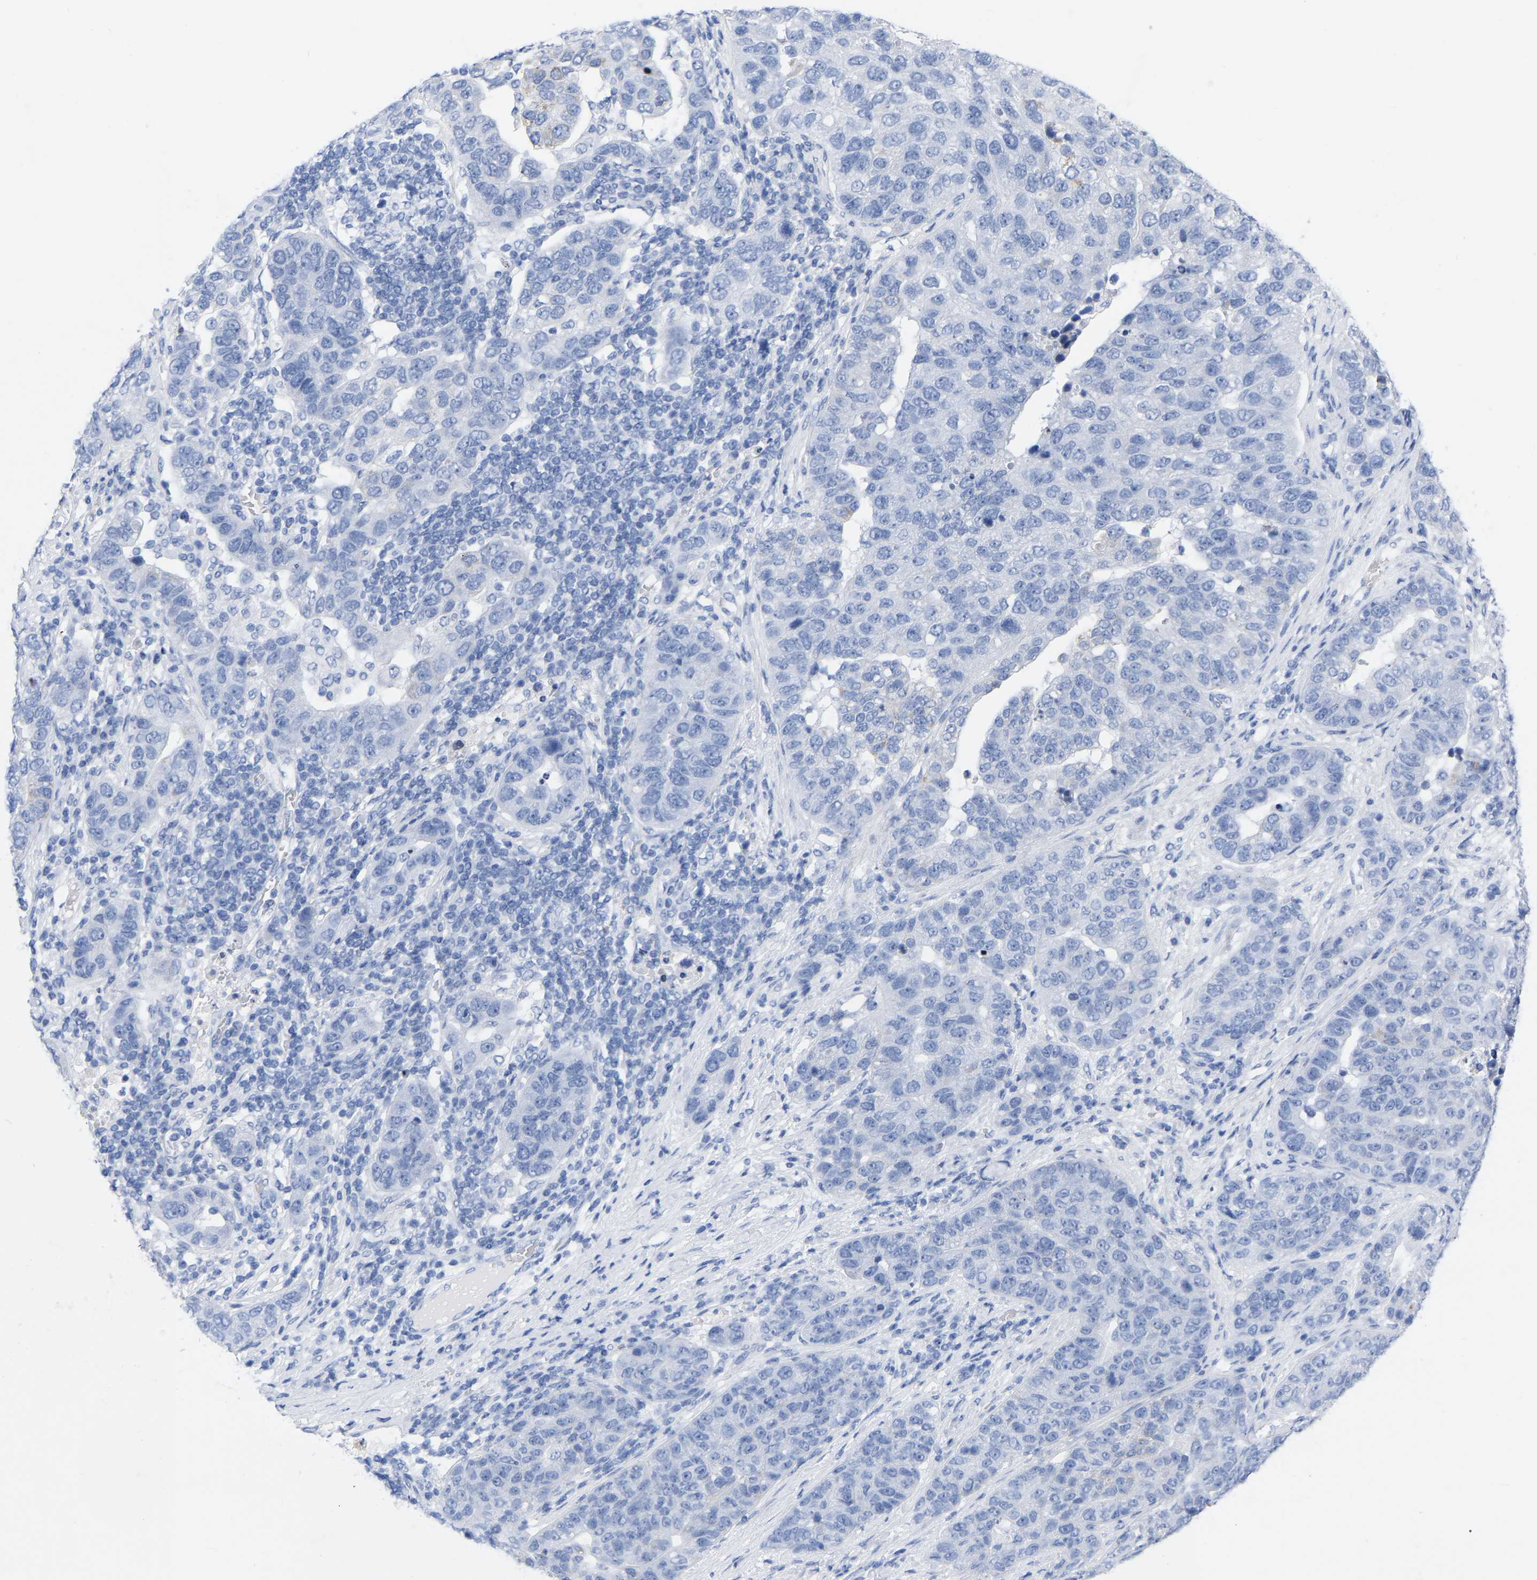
{"staining": {"intensity": "negative", "quantity": "none", "location": "none"}, "tissue": "pancreatic cancer", "cell_type": "Tumor cells", "image_type": "cancer", "snomed": [{"axis": "morphology", "description": "Adenocarcinoma, NOS"}, {"axis": "topography", "description": "Pancreas"}], "caption": "Human pancreatic cancer (adenocarcinoma) stained for a protein using immunohistochemistry (IHC) reveals no positivity in tumor cells.", "gene": "ZNF629", "patient": {"sex": "female", "age": 61}}